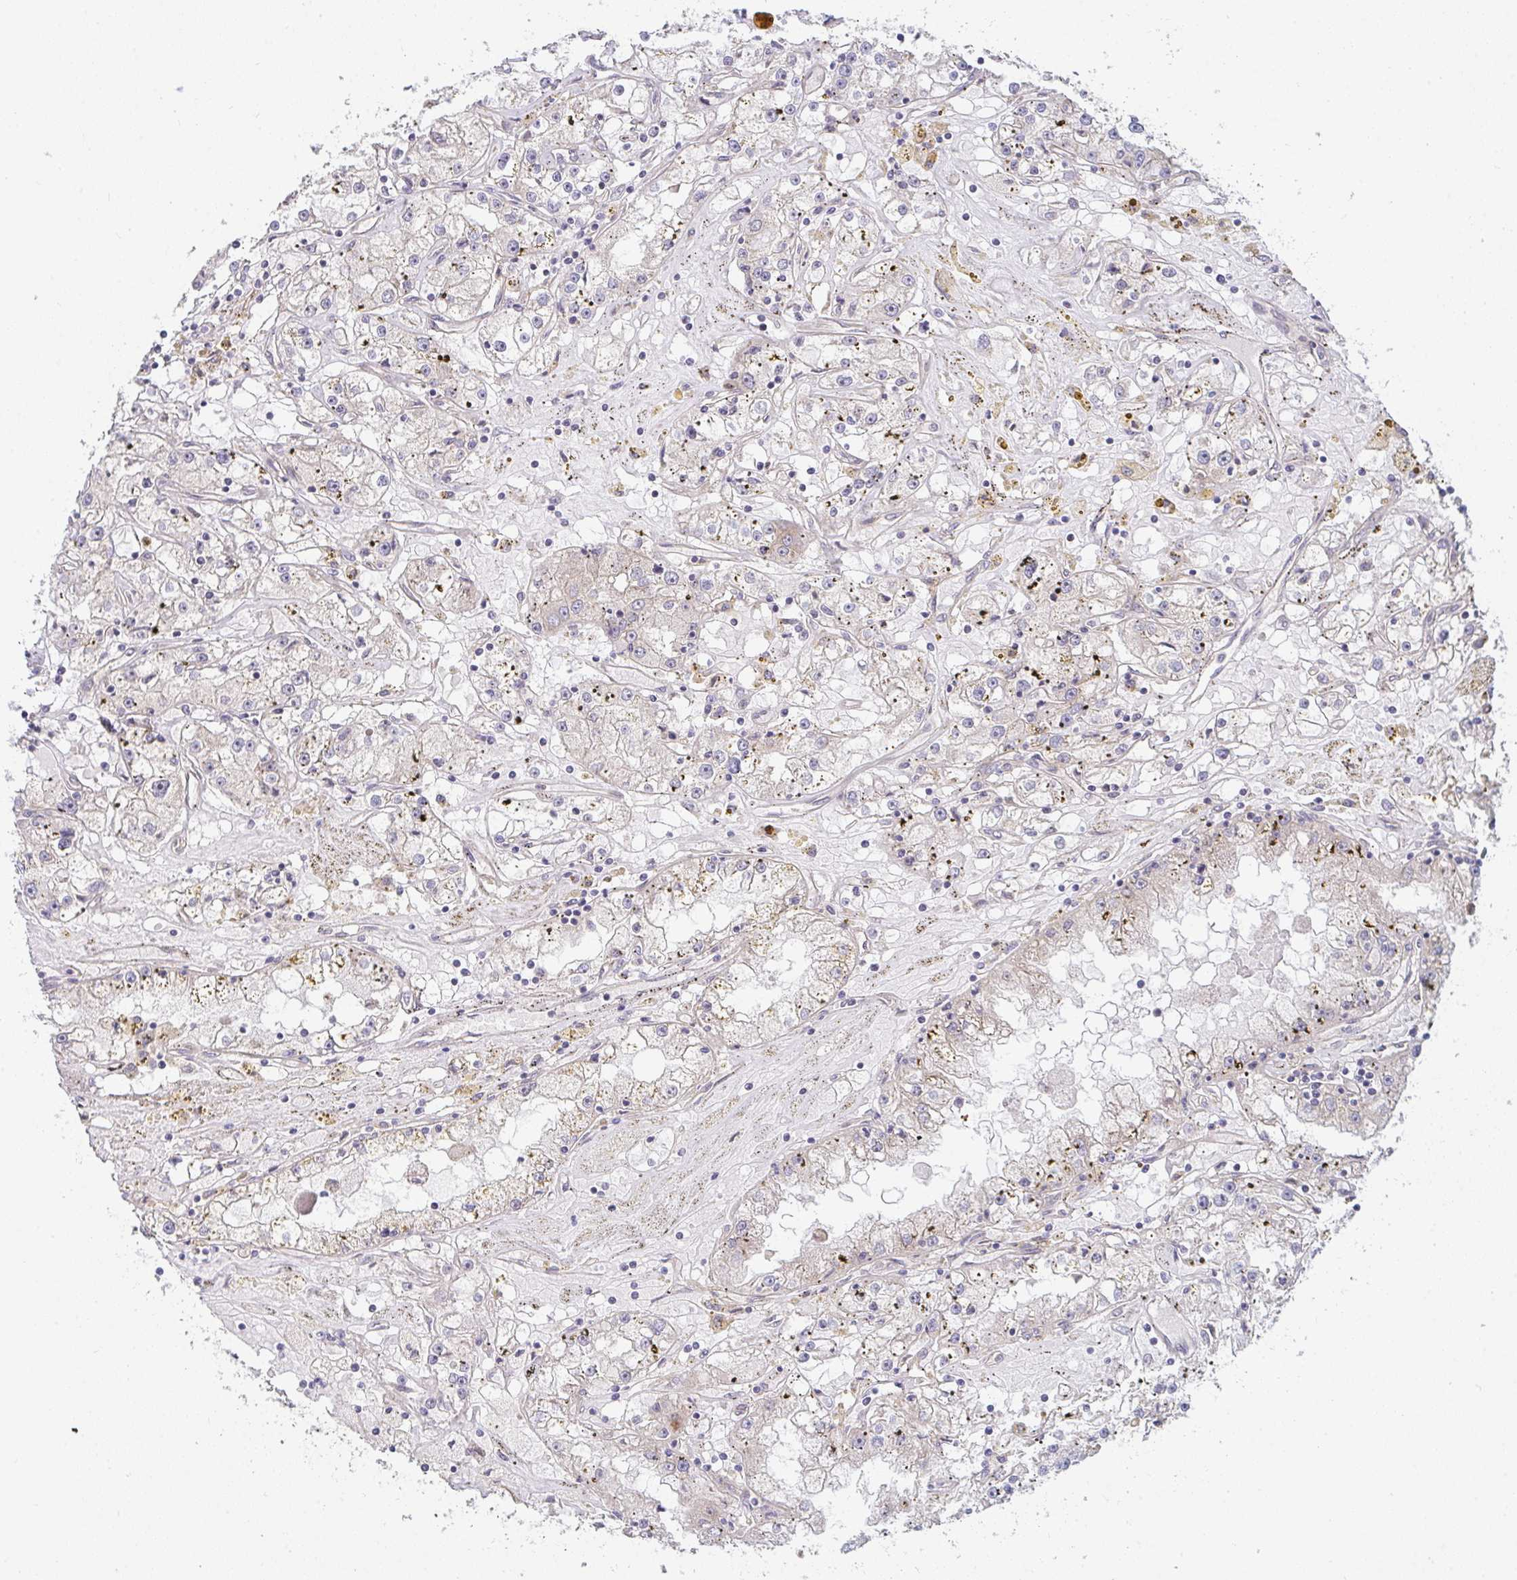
{"staining": {"intensity": "negative", "quantity": "none", "location": "none"}, "tissue": "renal cancer", "cell_type": "Tumor cells", "image_type": "cancer", "snomed": [{"axis": "morphology", "description": "Adenocarcinoma, NOS"}, {"axis": "topography", "description": "Kidney"}], "caption": "Histopathology image shows no significant protein staining in tumor cells of renal cancer.", "gene": "CASP9", "patient": {"sex": "male", "age": 56}}